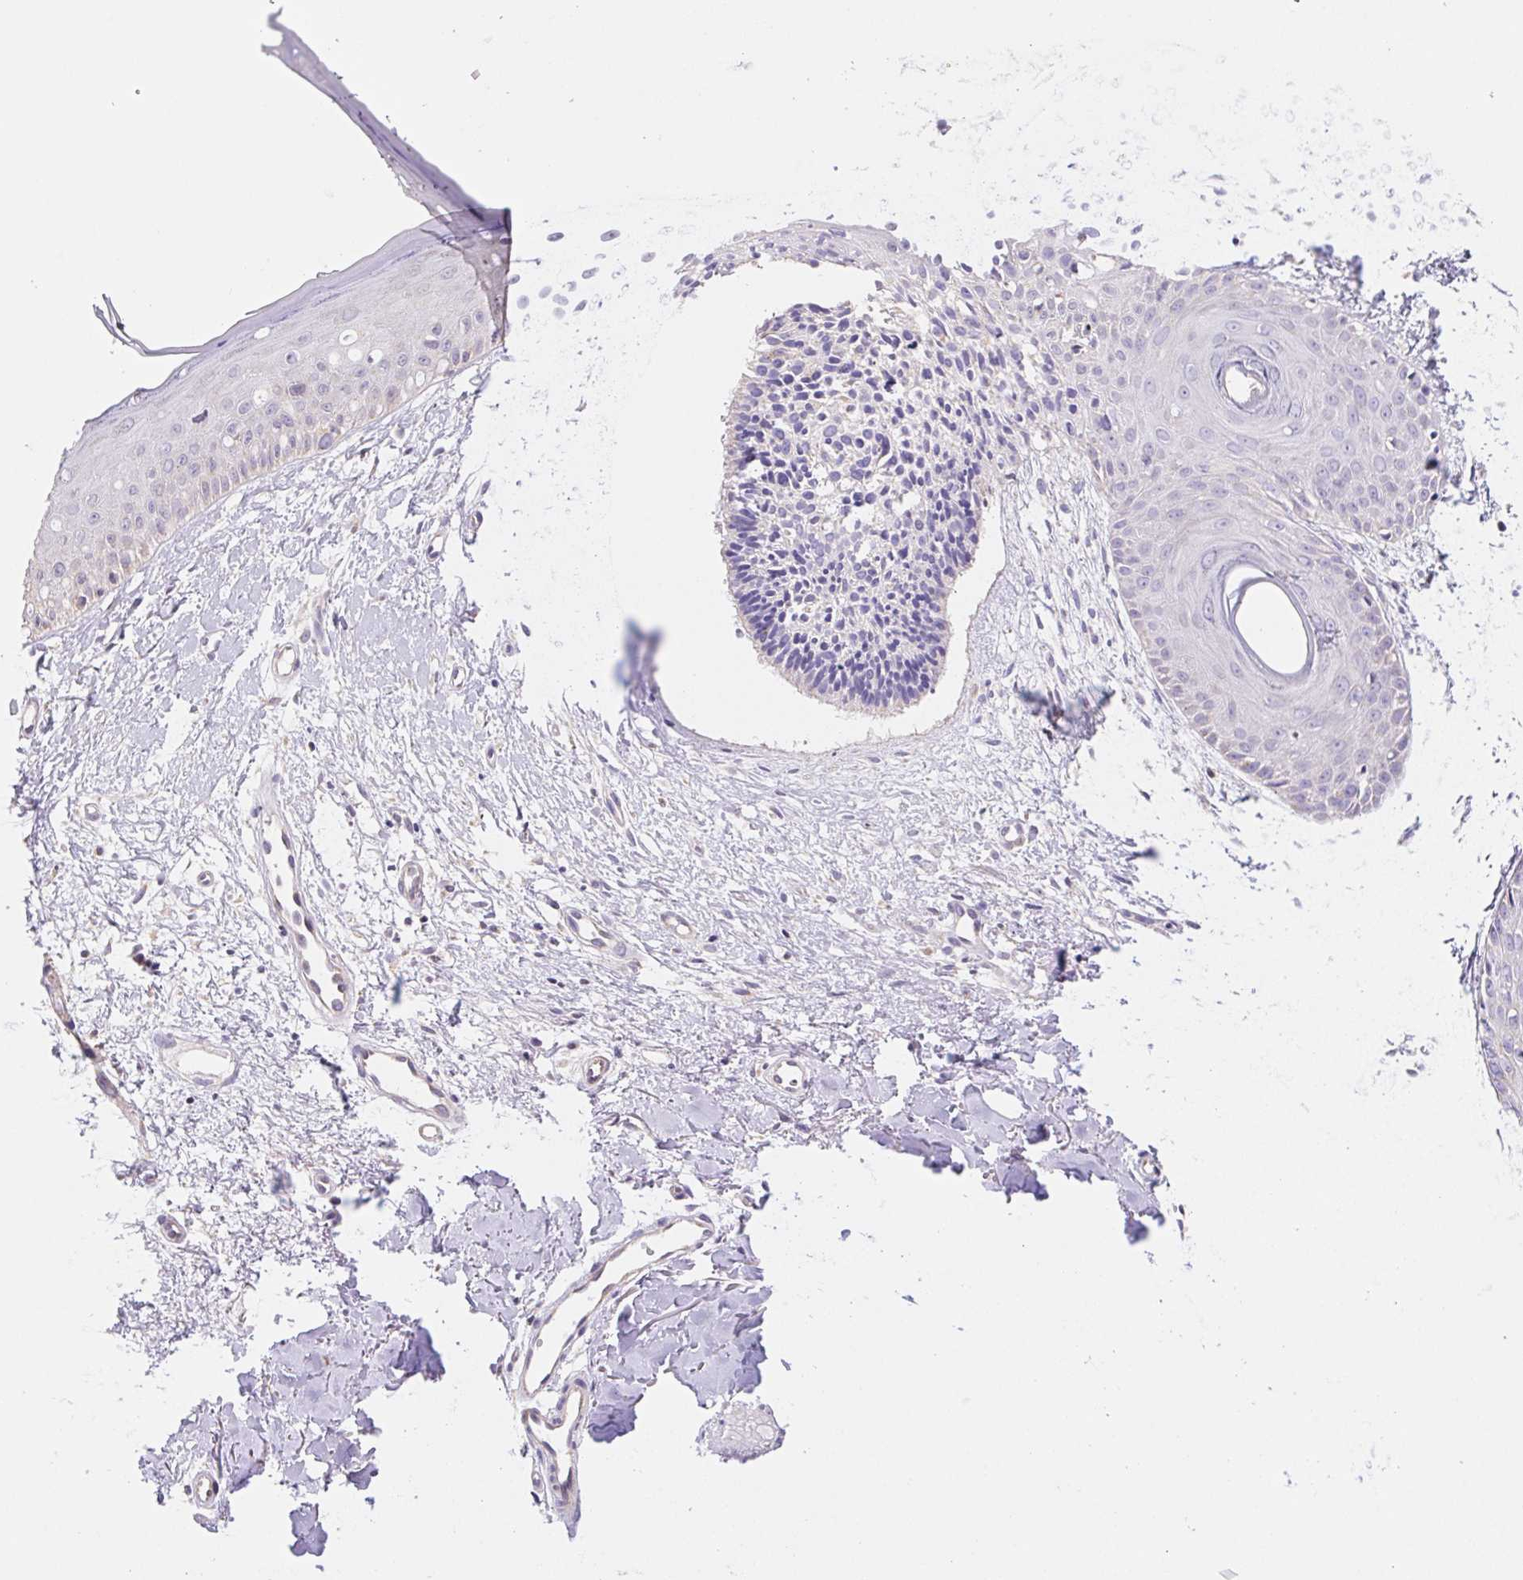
{"staining": {"intensity": "negative", "quantity": "none", "location": "none"}, "tissue": "skin cancer", "cell_type": "Tumor cells", "image_type": "cancer", "snomed": [{"axis": "morphology", "description": "Basal cell carcinoma"}, {"axis": "topography", "description": "Skin"}], "caption": "IHC of skin cancer (basal cell carcinoma) exhibits no positivity in tumor cells.", "gene": "FKBP6", "patient": {"sex": "male", "age": 51}}